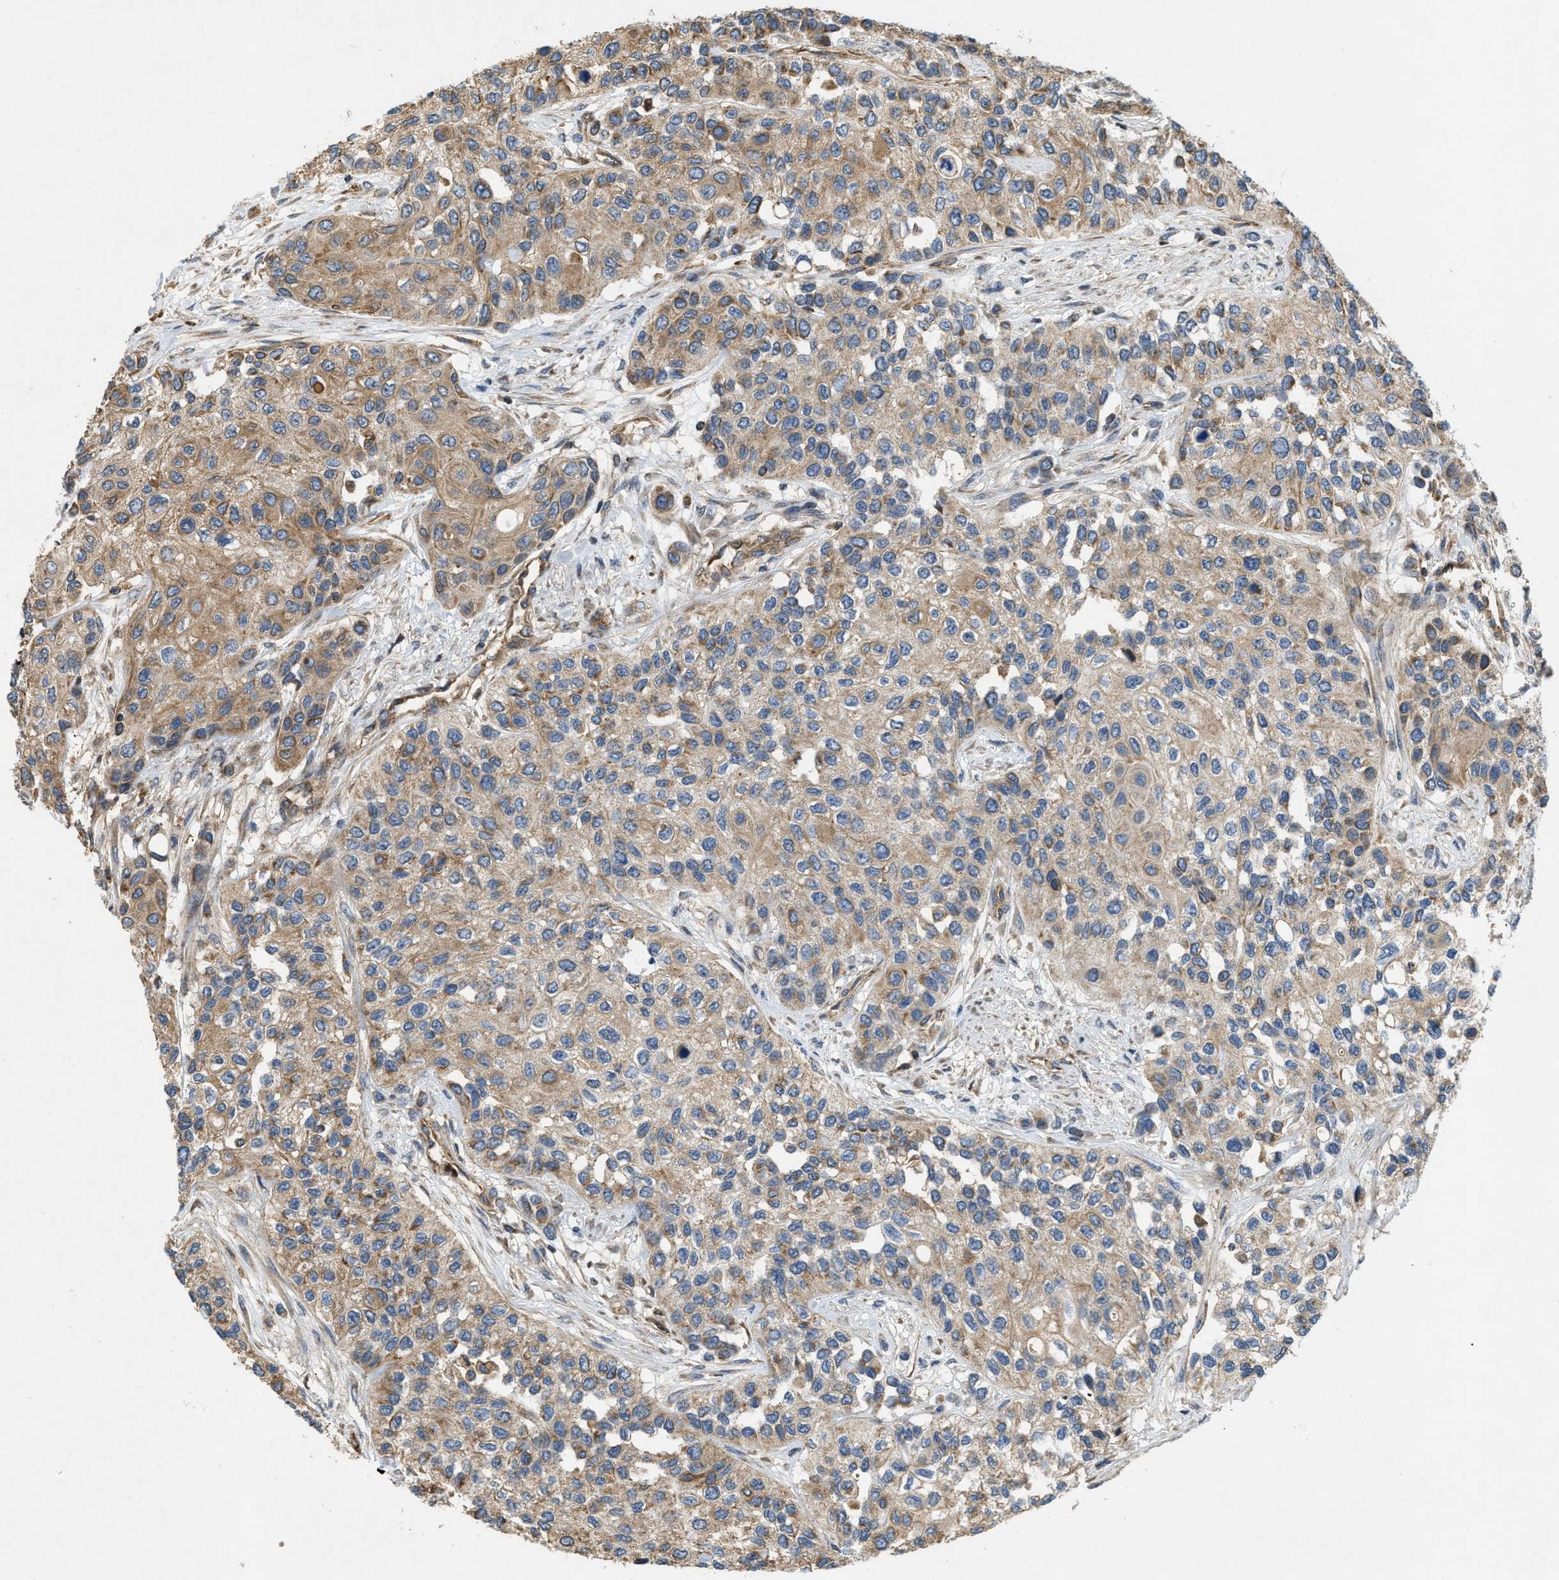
{"staining": {"intensity": "moderate", "quantity": "25%-75%", "location": "cytoplasmic/membranous"}, "tissue": "urothelial cancer", "cell_type": "Tumor cells", "image_type": "cancer", "snomed": [{"axis": "morphology", "description": "Urothelial carcinoma, High grade"}, {"axis": "topography", "description": "Urinary bladder"}], "caption": "There is medium levels of moderate cytoplasmic/membranous staining in tumor cells of high-grade urothelial carcinoma, as demonstrated by immunohistochemical staining (brown color).", "gene": "GNB4", "patient": {"sex": "female", "age": 56}}